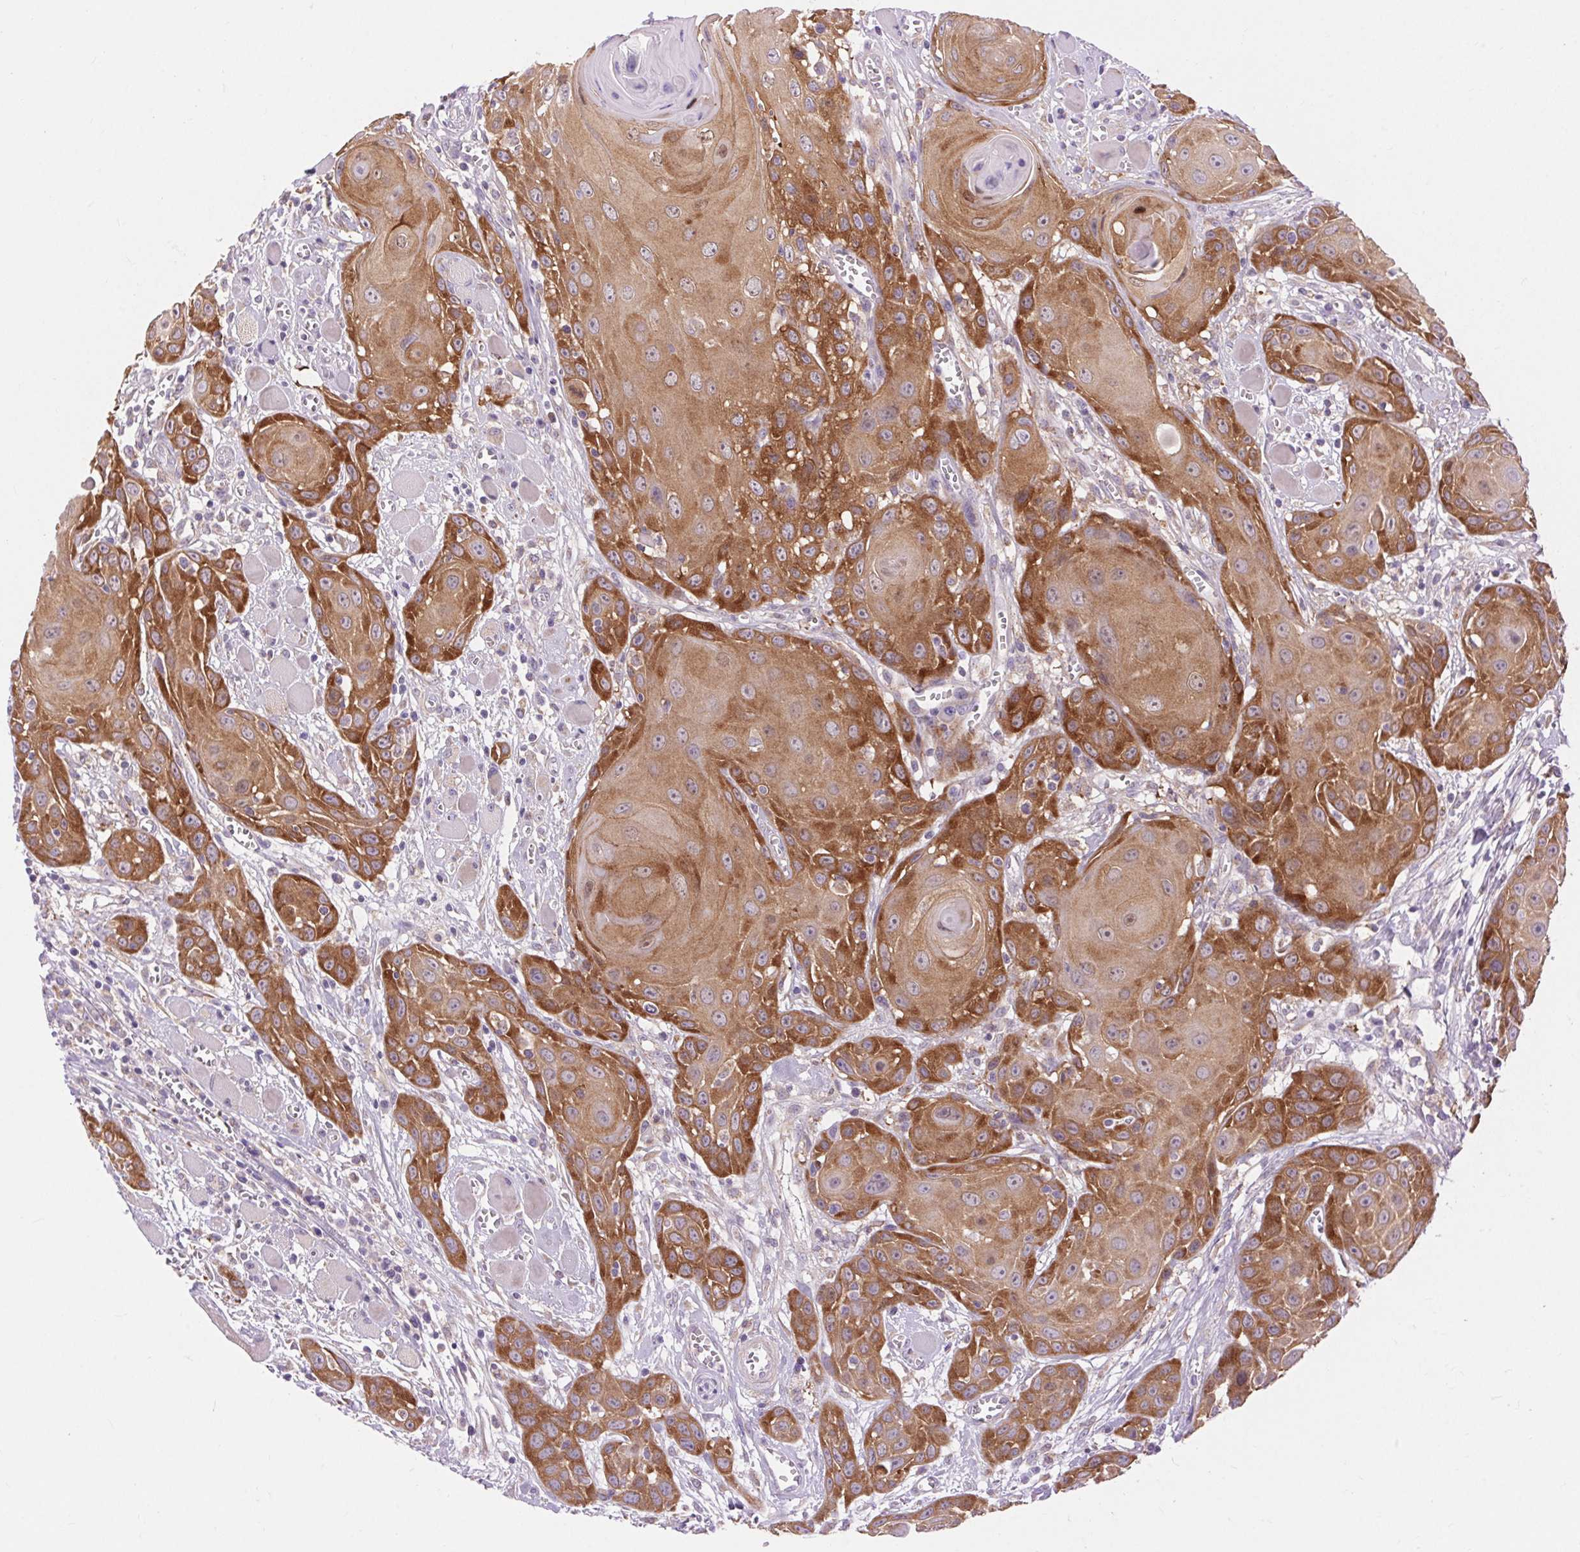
{"staining": {"intensity": "moderate", "quantity": ">75%", "location": "cytoplasmic/membranous"}, "tissue": "head and neck cancer", "cell_type": "Tumor cells", "image_type": "cancer", "snomed": [{"axis": "morphology", "description": "Squamous cell carcinoma, NOS"}, {"axis": "topography", "description": "Head-Neck"}], "caption": "Approximately >75% of tumor cells in head and neck cancer (squamous cell carcinoma) exhibit moderate cytoplasmic/membranous protein staining as visualized by brown immunohistochemical staining.", "gene": "SOWAHC", "patient": {"sex": "female", "age": 80}}